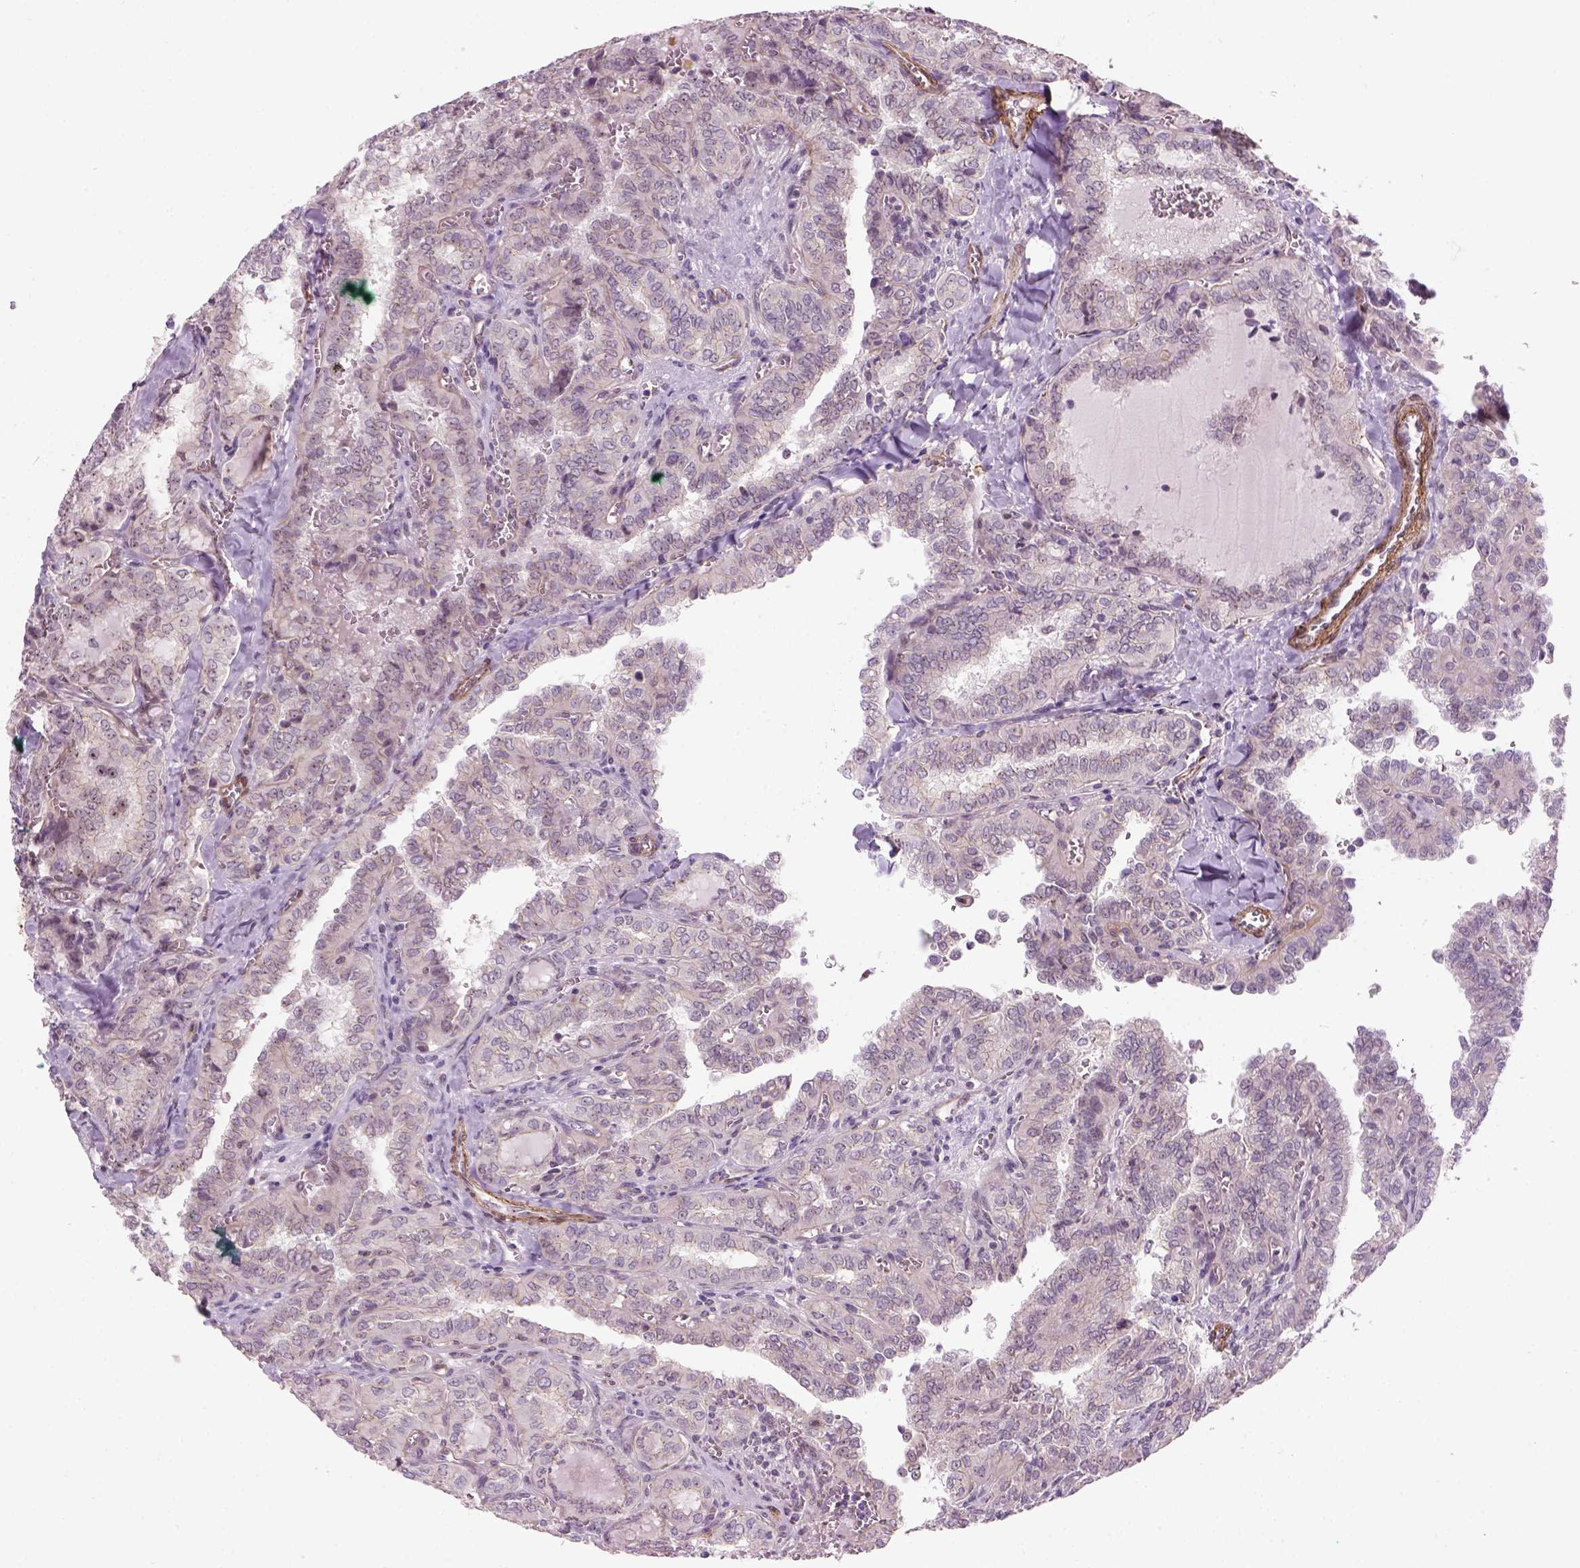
{"staining": {"intensity": "negative", "quantity": "none", "location": "none"}, "tissue": "thyroid cancer", "cell_type": "Tumor cells", "image_type": "cancer", "snomed": [{"axis": "morphology", "description": "Papillary adenocarcinoma, NOS"}, {"axis": "topography", "description": "Thyroid gland"}], "caption": "This image is of thyroid cancer stained with immunohistochemistry (IHC) to label a protein in brown with the nuclei are counter-stained blue. There is no positivity in tumor cells. The staining is performed using DAB brown chromogen with nuclei counter-stained in using hematoxylin.", "gene": "RRS1", "patient": {"sex": "female", "age": 41}}